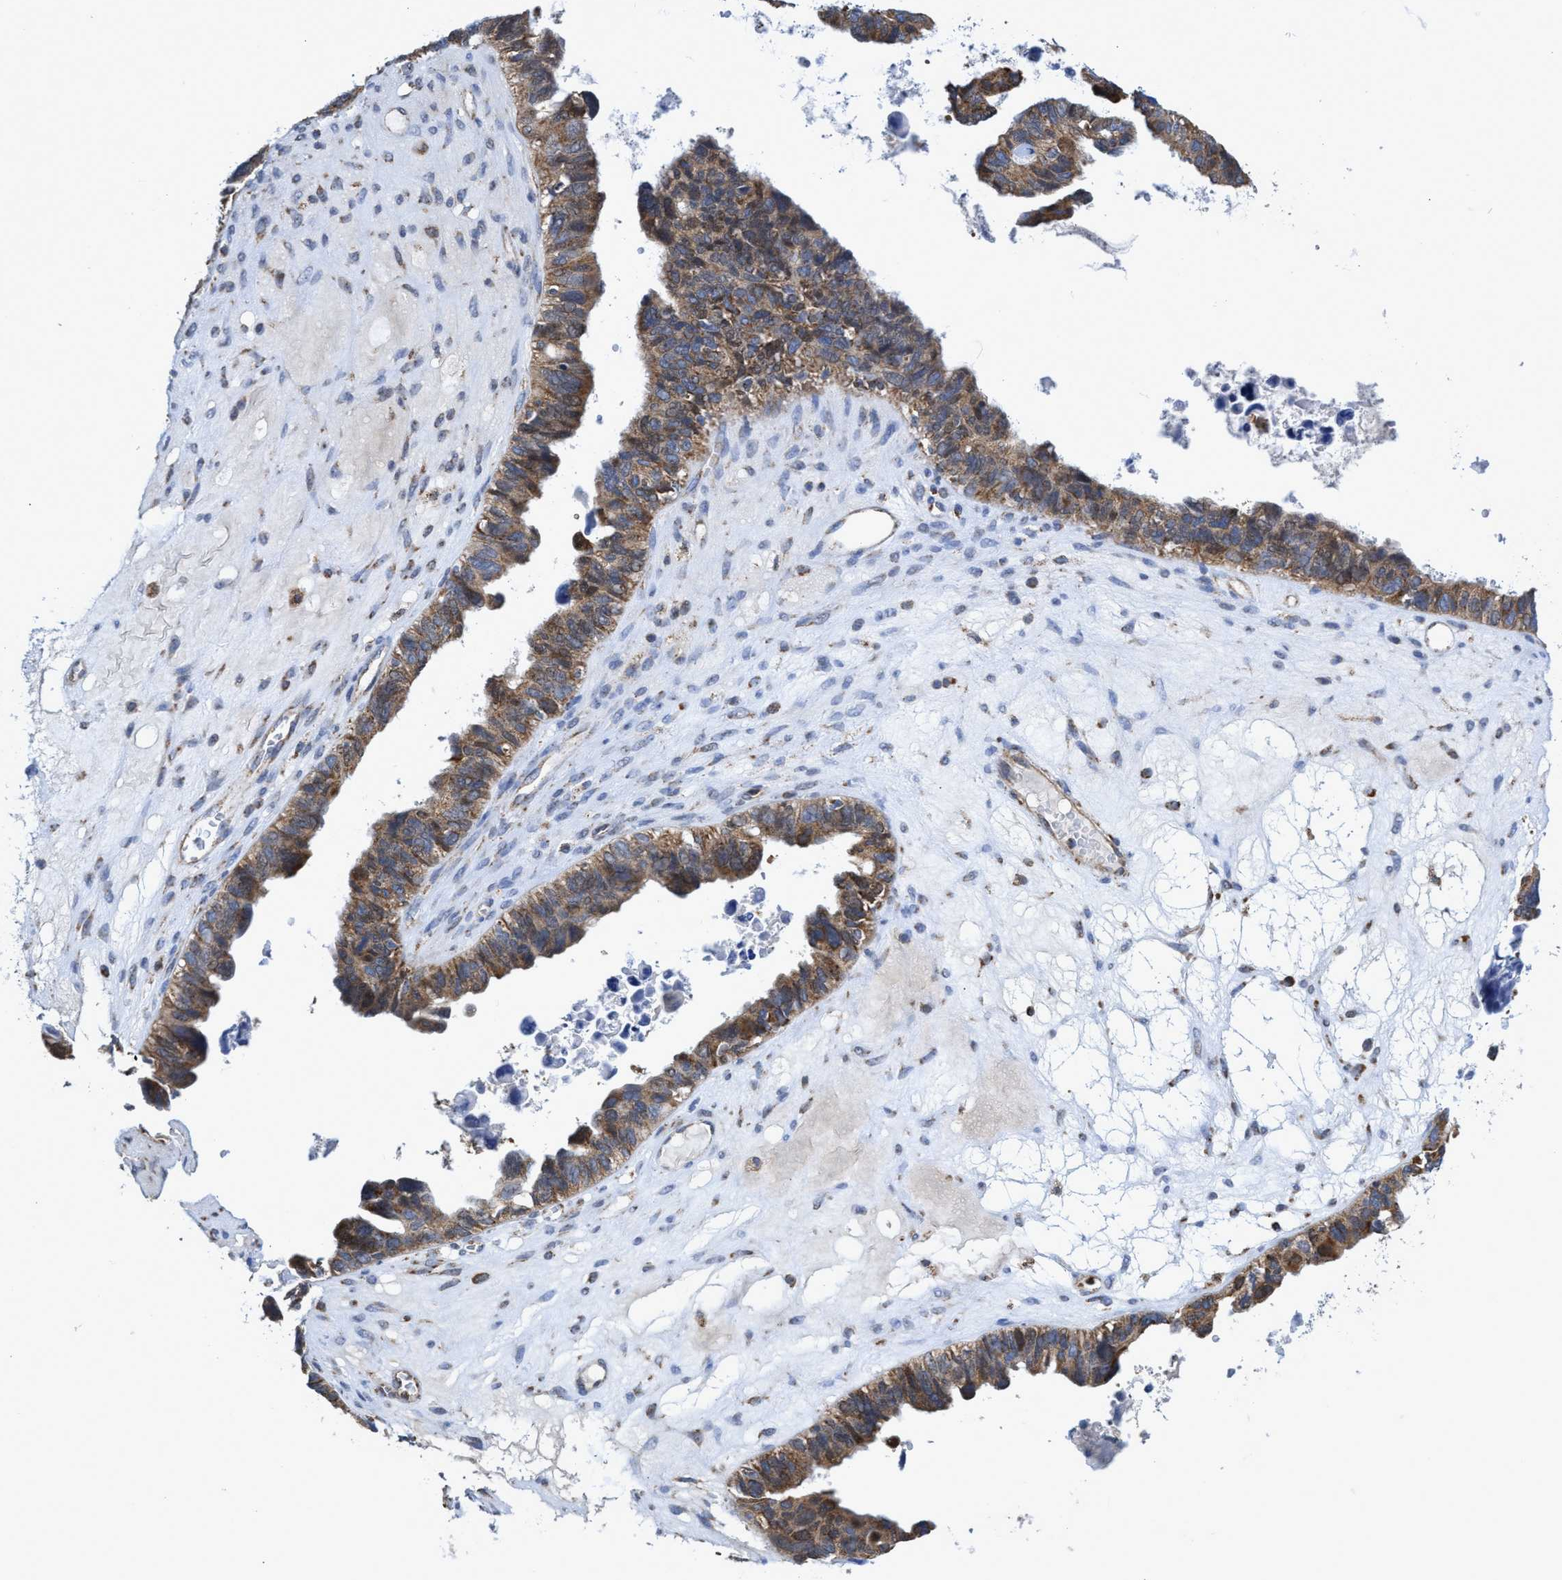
{"staining": {"intensity": "moderate", "quantity": ">75%", "location": "cytoplasmic/membranous"}, "tissue": "ovarian cancer", "cell_type": "Tumor cells", "image_type": "cancer", "snomed": [{"axis": "morphology", "description": "Cystadenocarcinoma, serous, NOS"}, {"axis": "topography", "description": "Ovary"}], "caption": "Protein expression analysis of ovarian serous cystadenocarcinoma demonstrates moderate cytoplasmic/membranous expression in about >75% of tumor cells.", "gene": "CRYZ", "patient": {"sex": "female", "age": 79}}